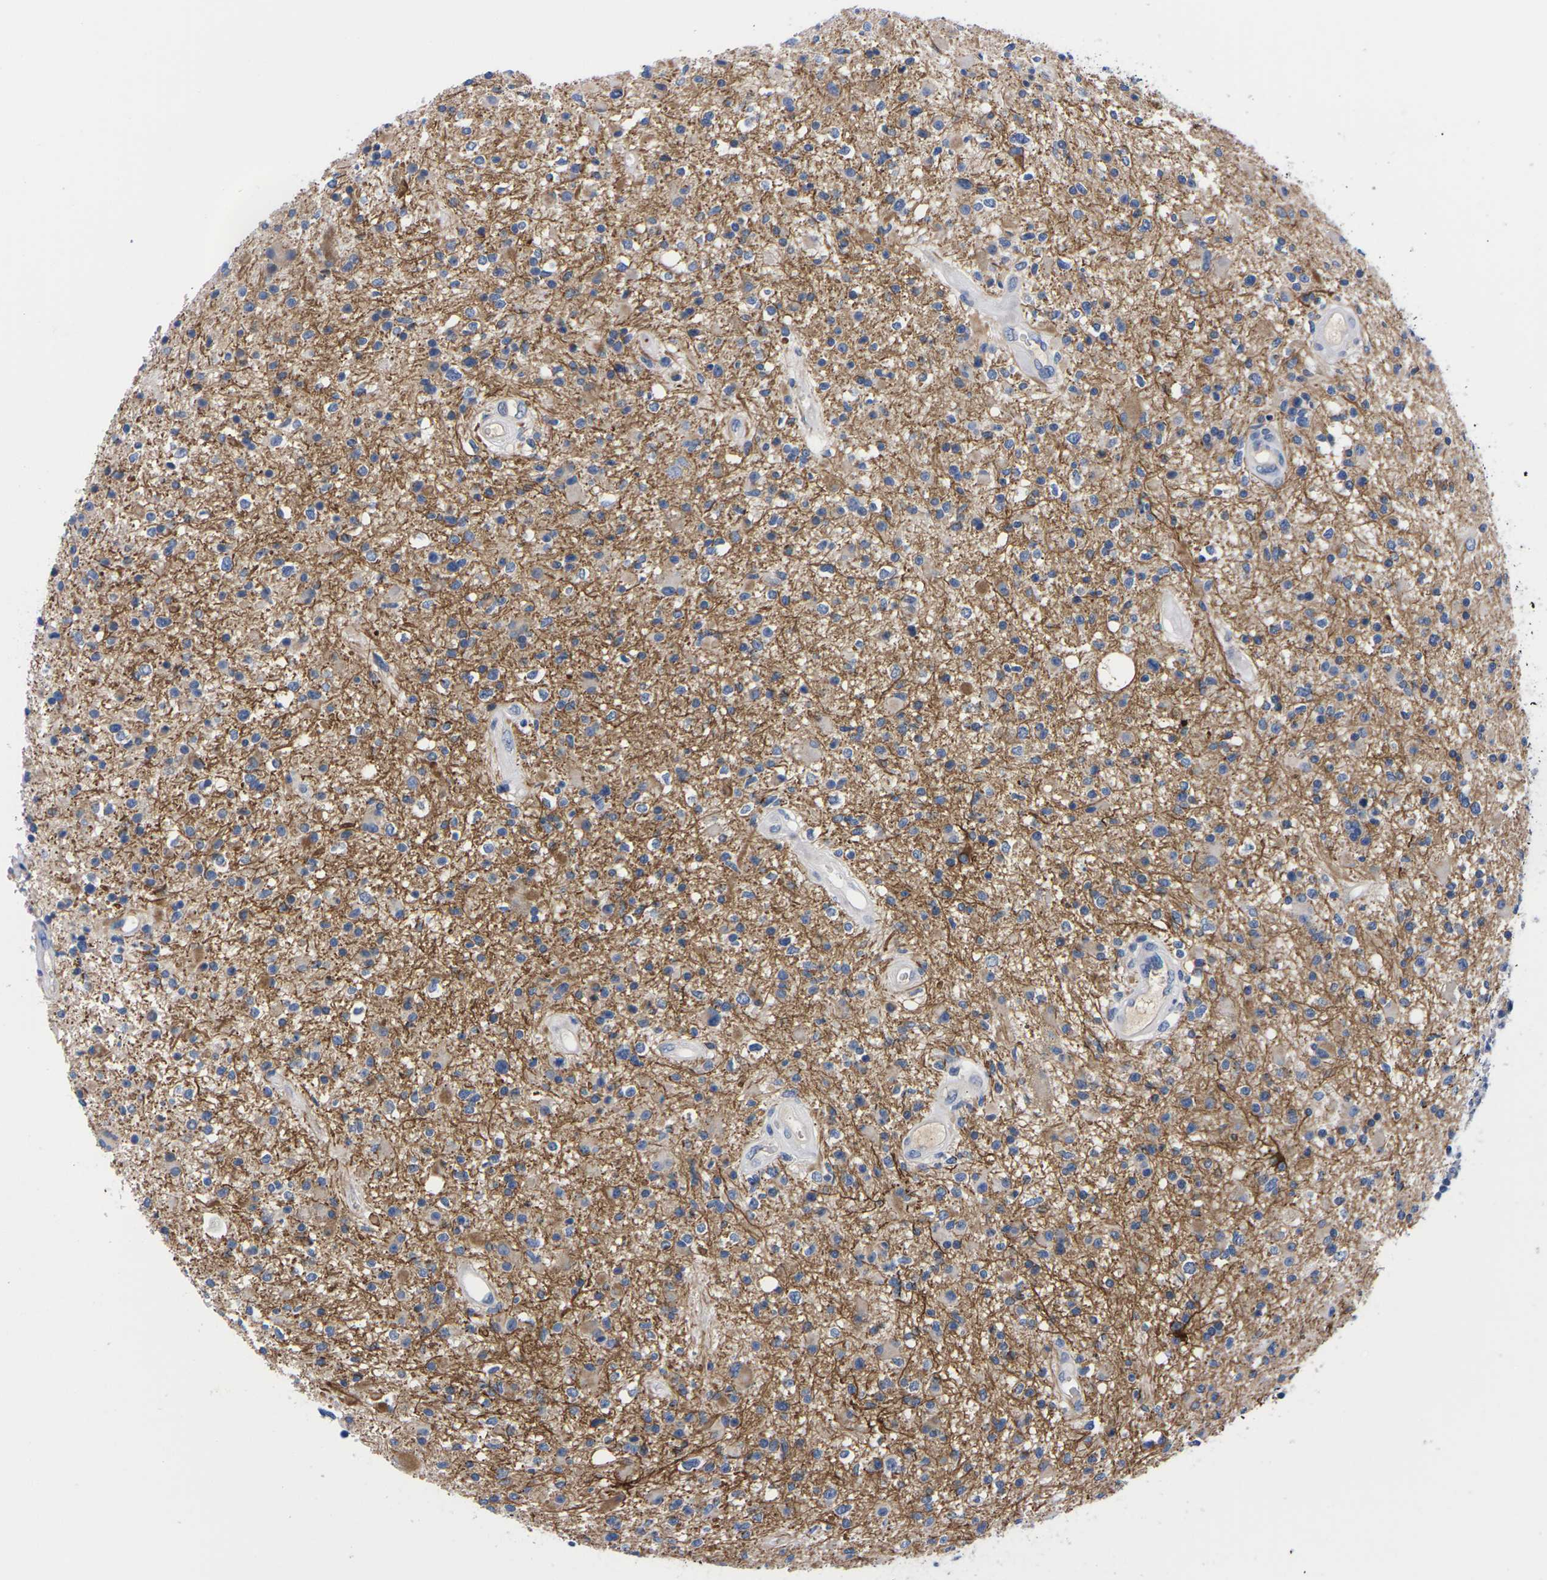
{"staining": {"intensity": "moderate", "quantity": "25%-75%", "location": "cytoplasmic/membranous"}, "tissue": "glioma", "cell_type": "Tumor cells", "image_type": "cancer", "snomed": [{"axis": "morphology", "description": "Glioma, malignant, High grade"}, {"axis": "topography", "description": "Brain"}], "caption": "Malignant glioma (high-grade) stained with DAB IHC reveals medium levels of moderate cytoplasmic/membranous expression in approximately 25%-75% of tumor cells.", "gene": "FAM210A", "patient": {"sex": "male", "age": 33}}